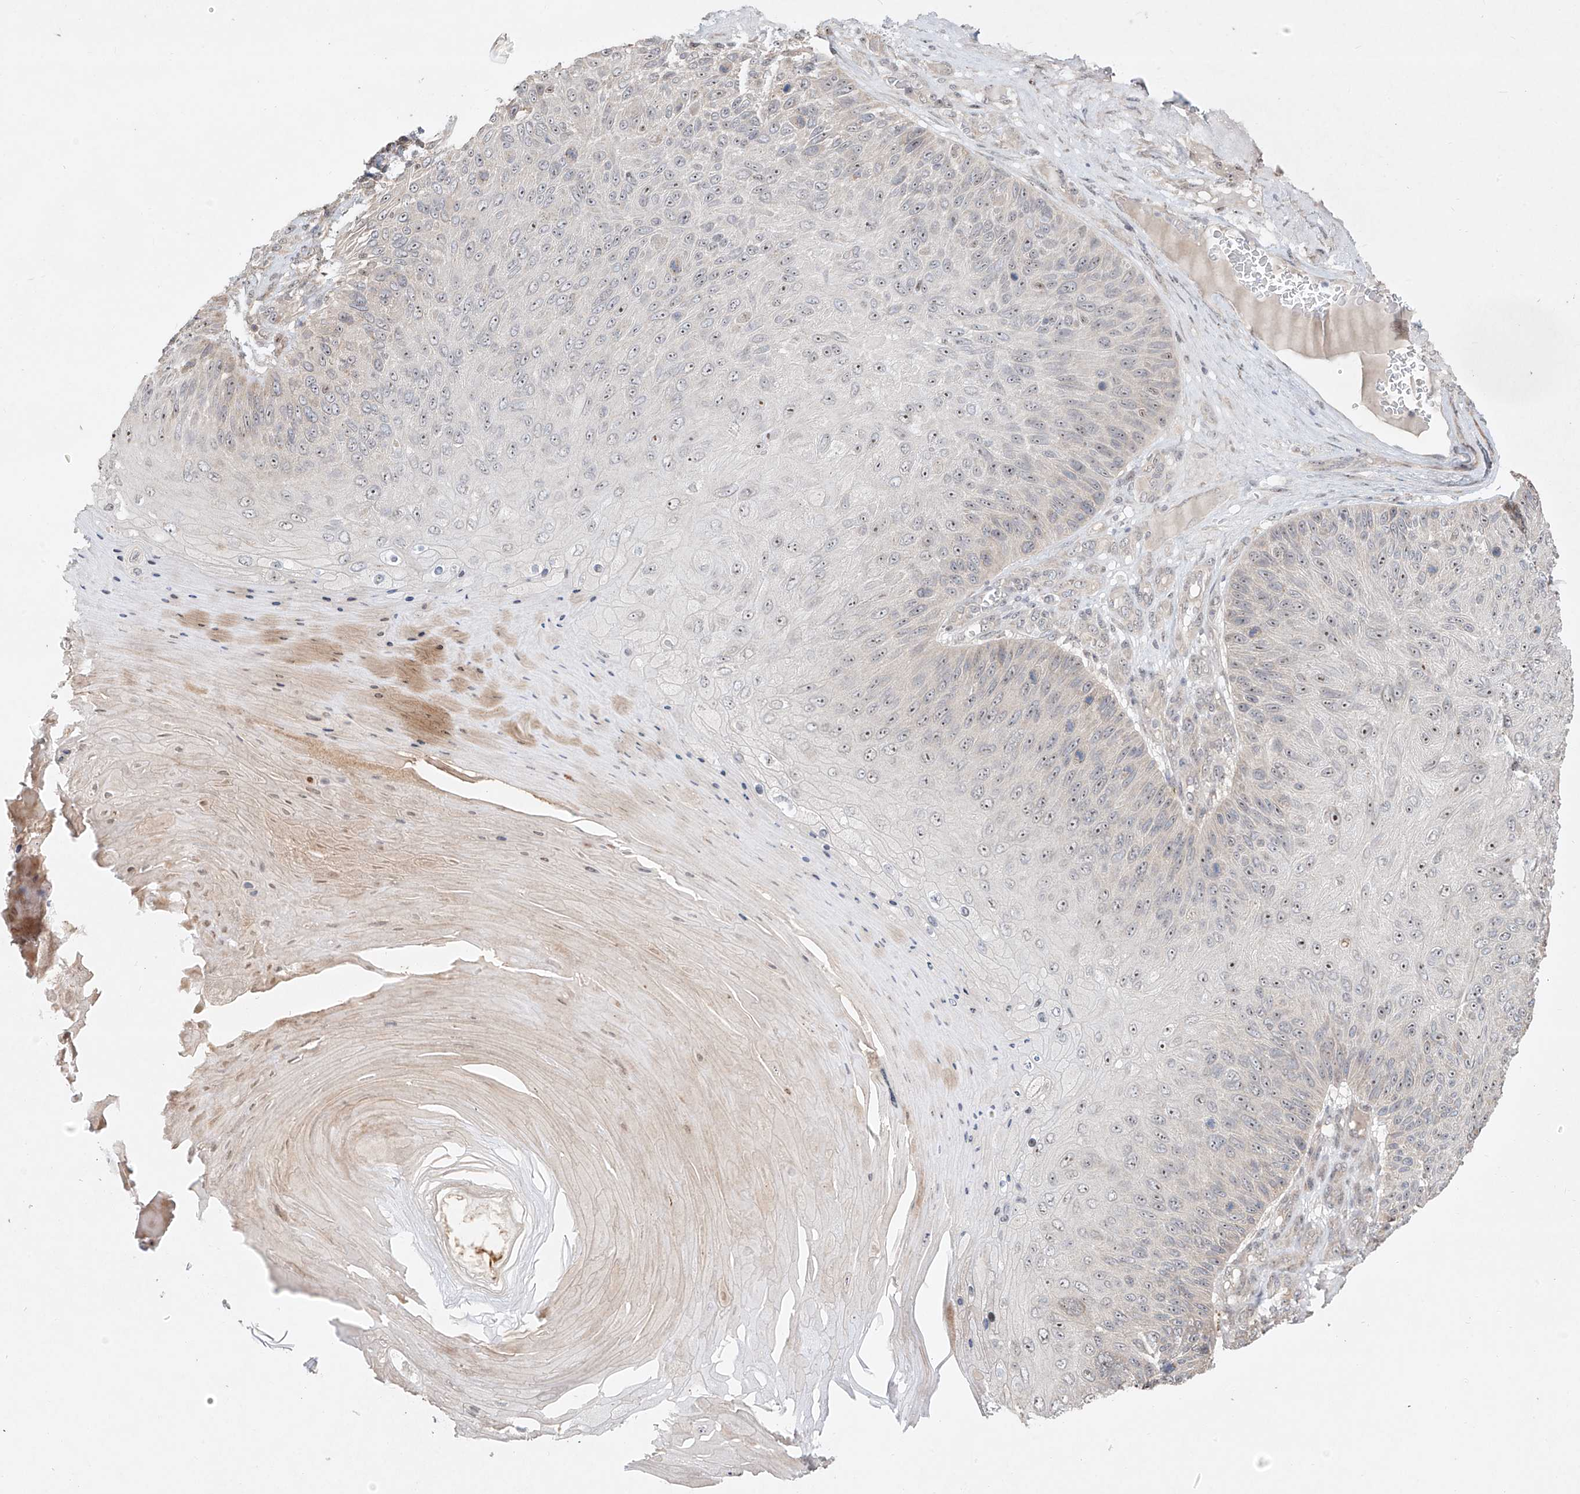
{"staining": {"intensity": "weak", "quantity": "25%-75%", "location": "nuclear"}, "tissue": "skin cancer", "cell_type": "Tumor cells", "image_type": "cancer", "snomed": [{"axis": "morphology", "description": "Squamous cell carcinoma, NOS"}, {"axis": "topography", "description": "Skin"}], "caption": "IHC staining of skin cancer (squamous cell carcinoma), which exhibits low levels of weak nuclear staining in about 25%-75% of tumor cells indicating weak nuclear protein staining. The staining was performed using DAB (3,3'-diaminobenzidine) (brown) for protein detection and nuclei were counterstained in hematoxylin (blue).", "gene": "TASP1", "patient": {"sex": "female", "age": 88}}